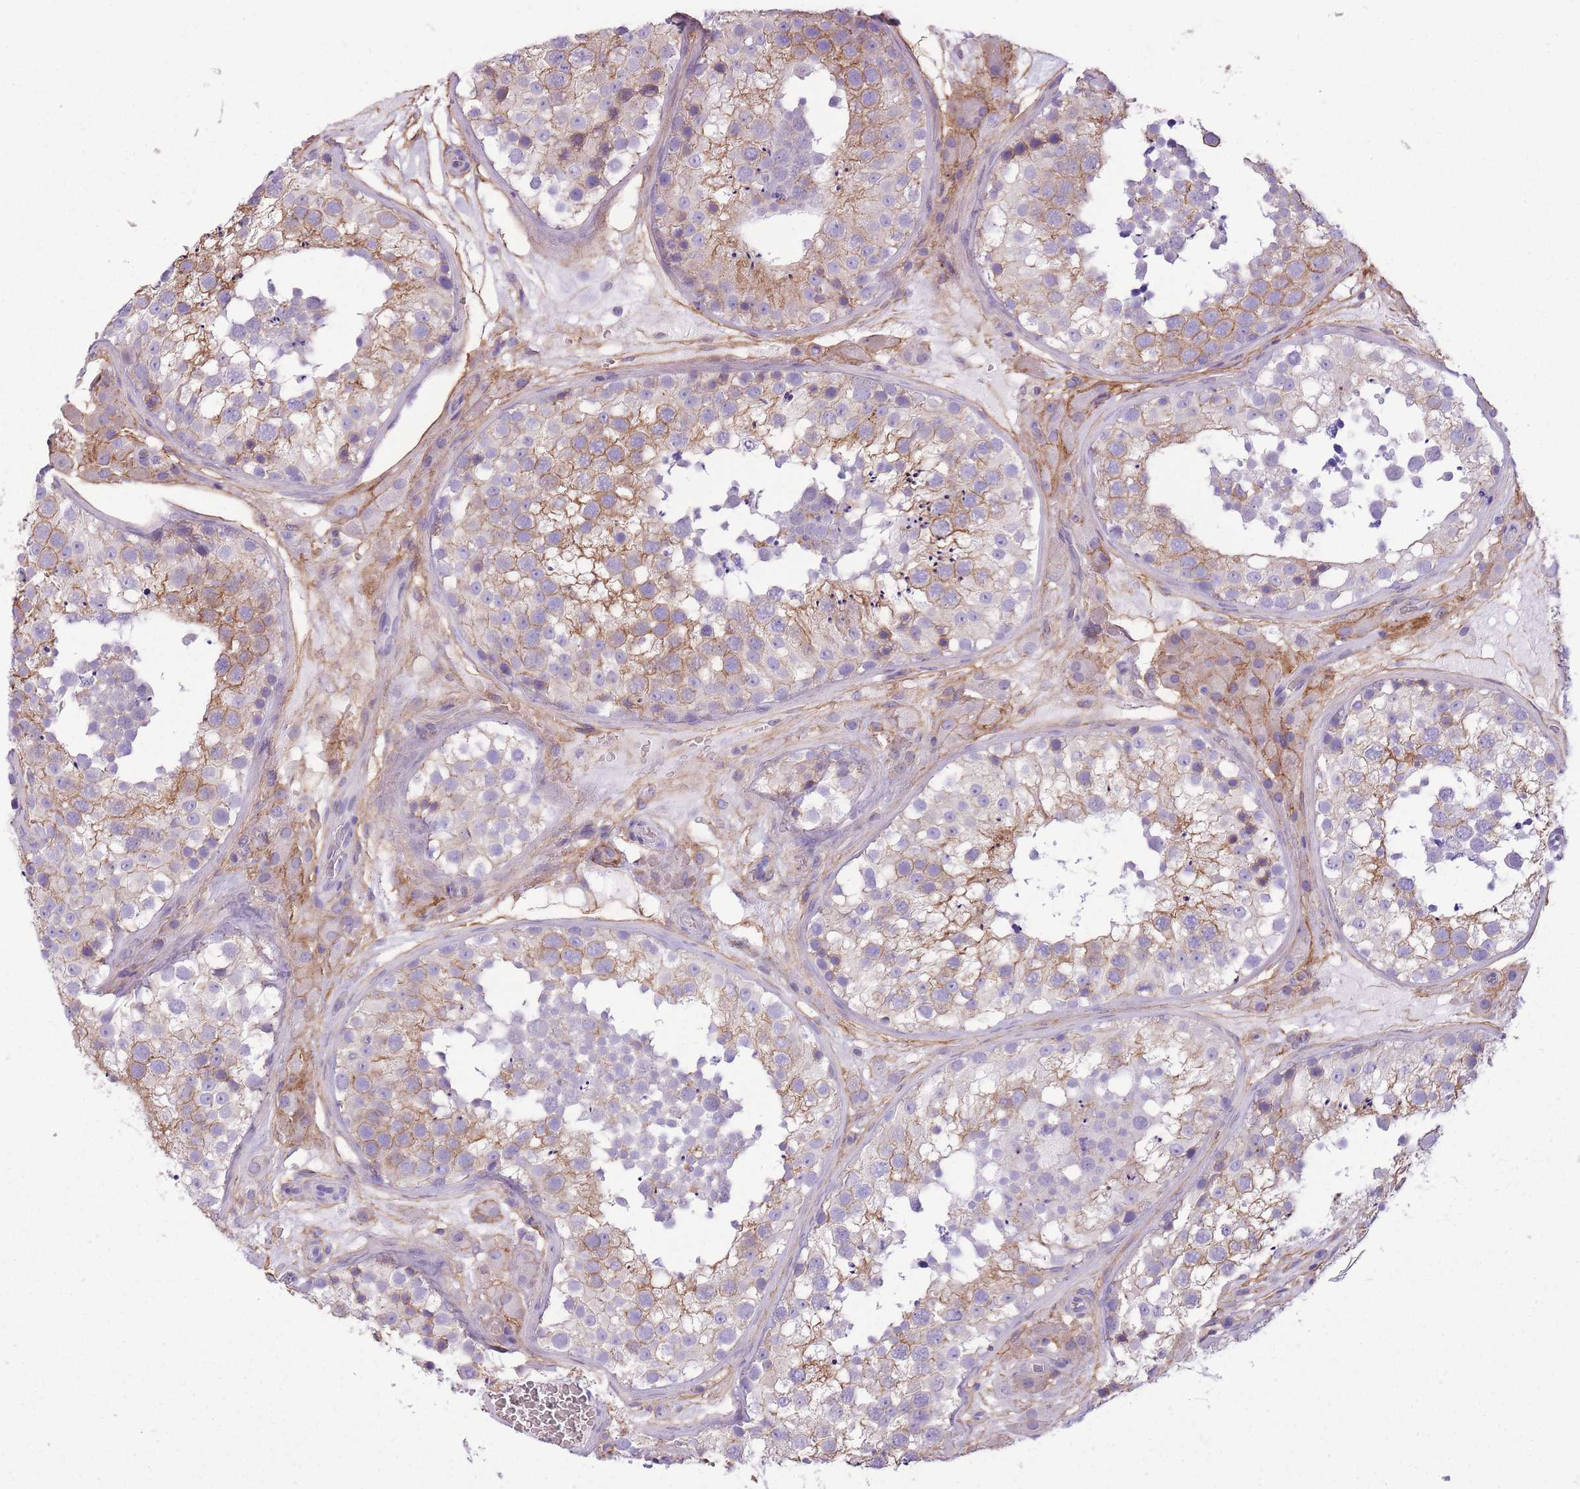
{"staining": {"intensity": "moderate", "quantity": "25%-75%", "location": "cytoplasmic/membranous"}, "tissue": "testis", "cell_type": "Cells in seminiferous ducts", "image_type": "normal", "snomed": [{"axis": "morphology", "description": "Normal tissue, NOS"}, {"axis": "topography", "description": "Testis"}], "caption": "An image of human testis stained for a protein displays moderate cytoplasmic/membranous brown staining in cells in seminiferous ducts. Nuclei are stained in blue.", "gene": "ADD1", "patient": {"sex": "male", "age": 26}}